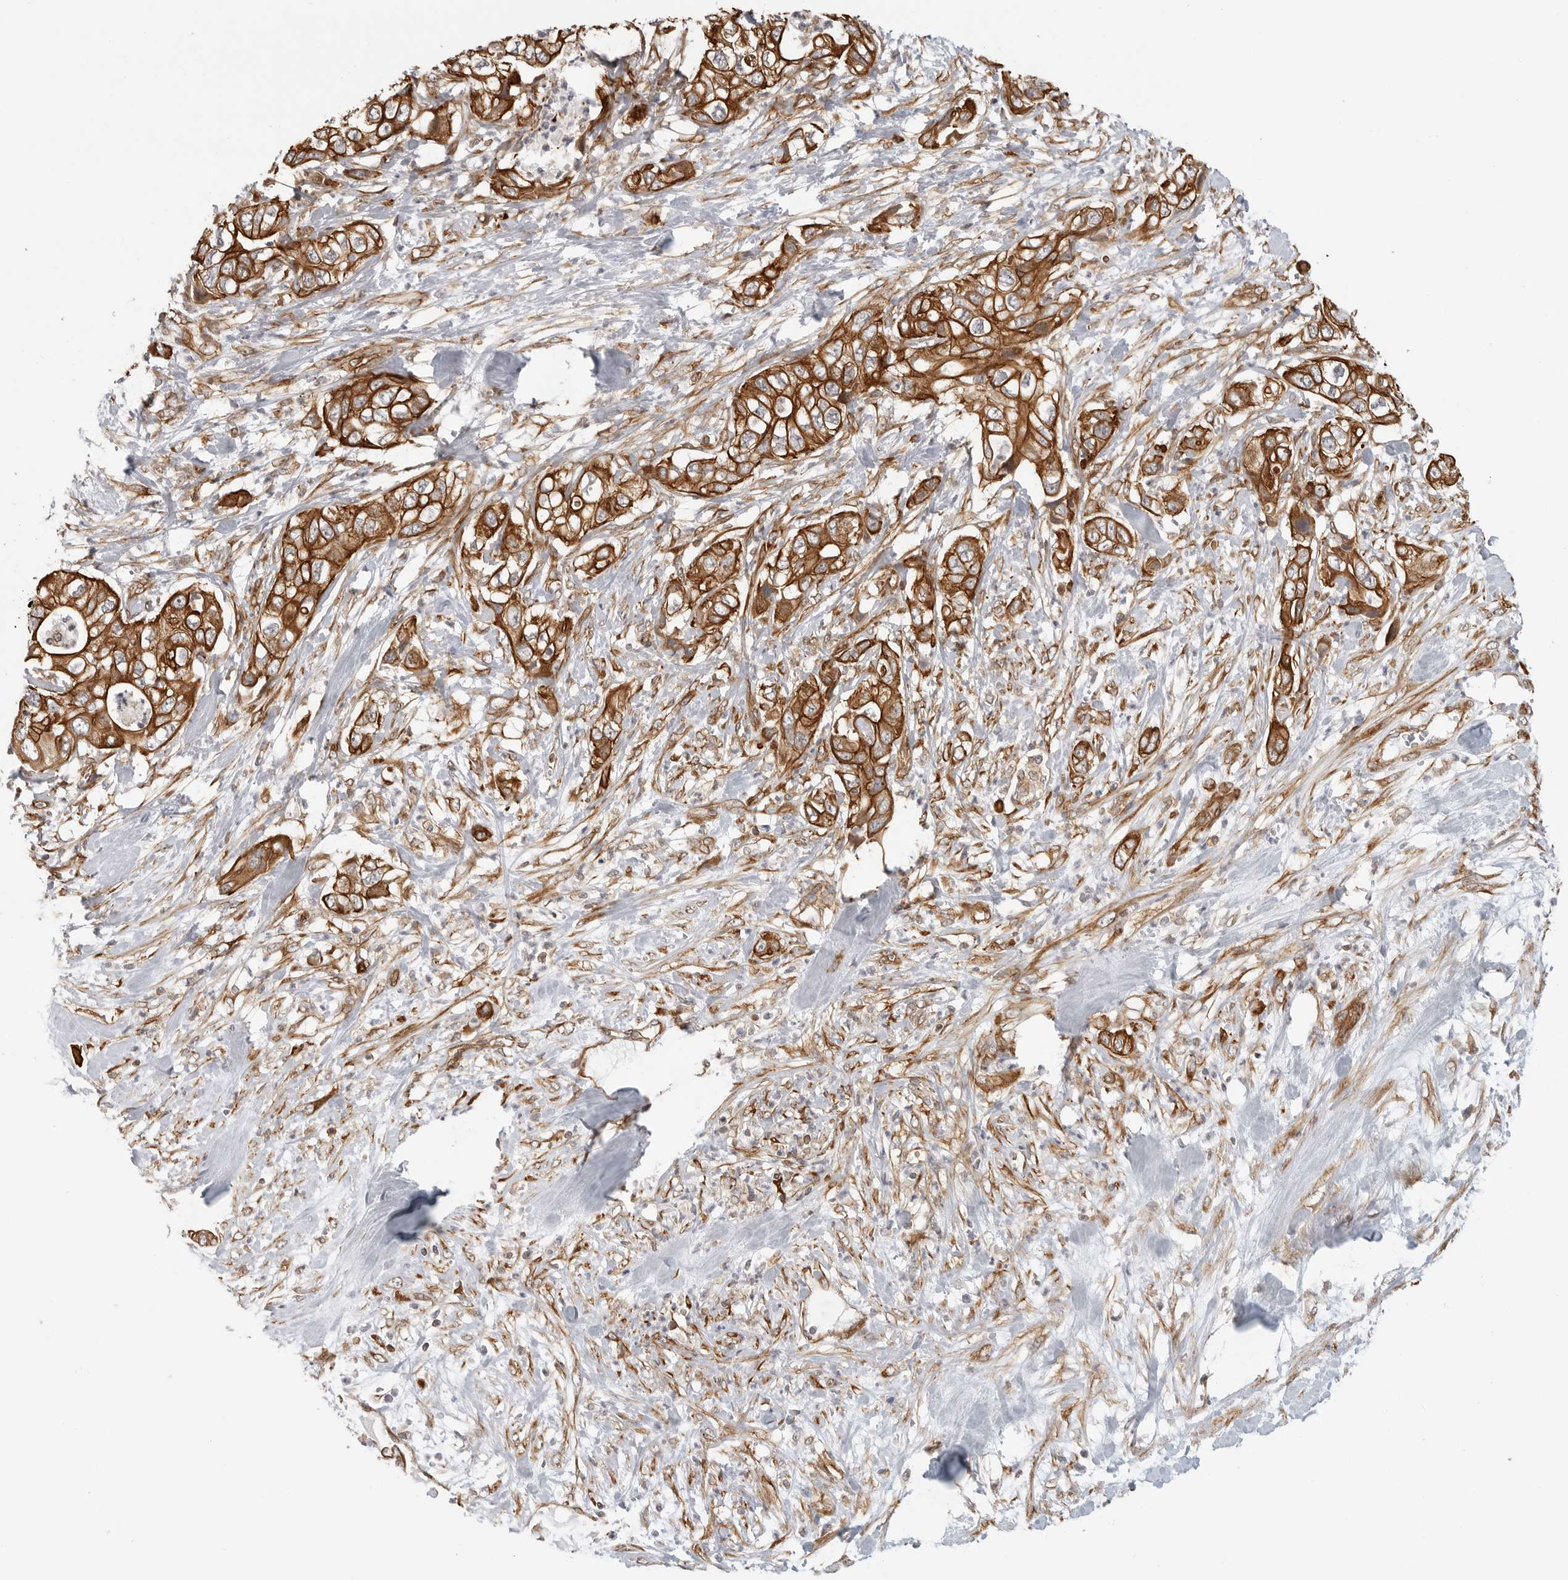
{"staining": {"intensity": "strong", "quantity": ">75%", "location": "cytoplasmic/membranous"}, "tissue": "pancreatic cancer", "cell_type": "Tumor cells", "image_type": "cancer", "snomed": [{"axis": "morphology", "description": "Adenocarcinoma, NOS"}, {"axis": "topography", "description": "Pancreas"}], "caption": "Tumor cells reveal strong cytoplasmic/membranous expression in approximately >75% of cells in adenocarcinoma (pancreatic).", "gene": "ATOH7", "patient": {"sex": "female", "age": 78}}